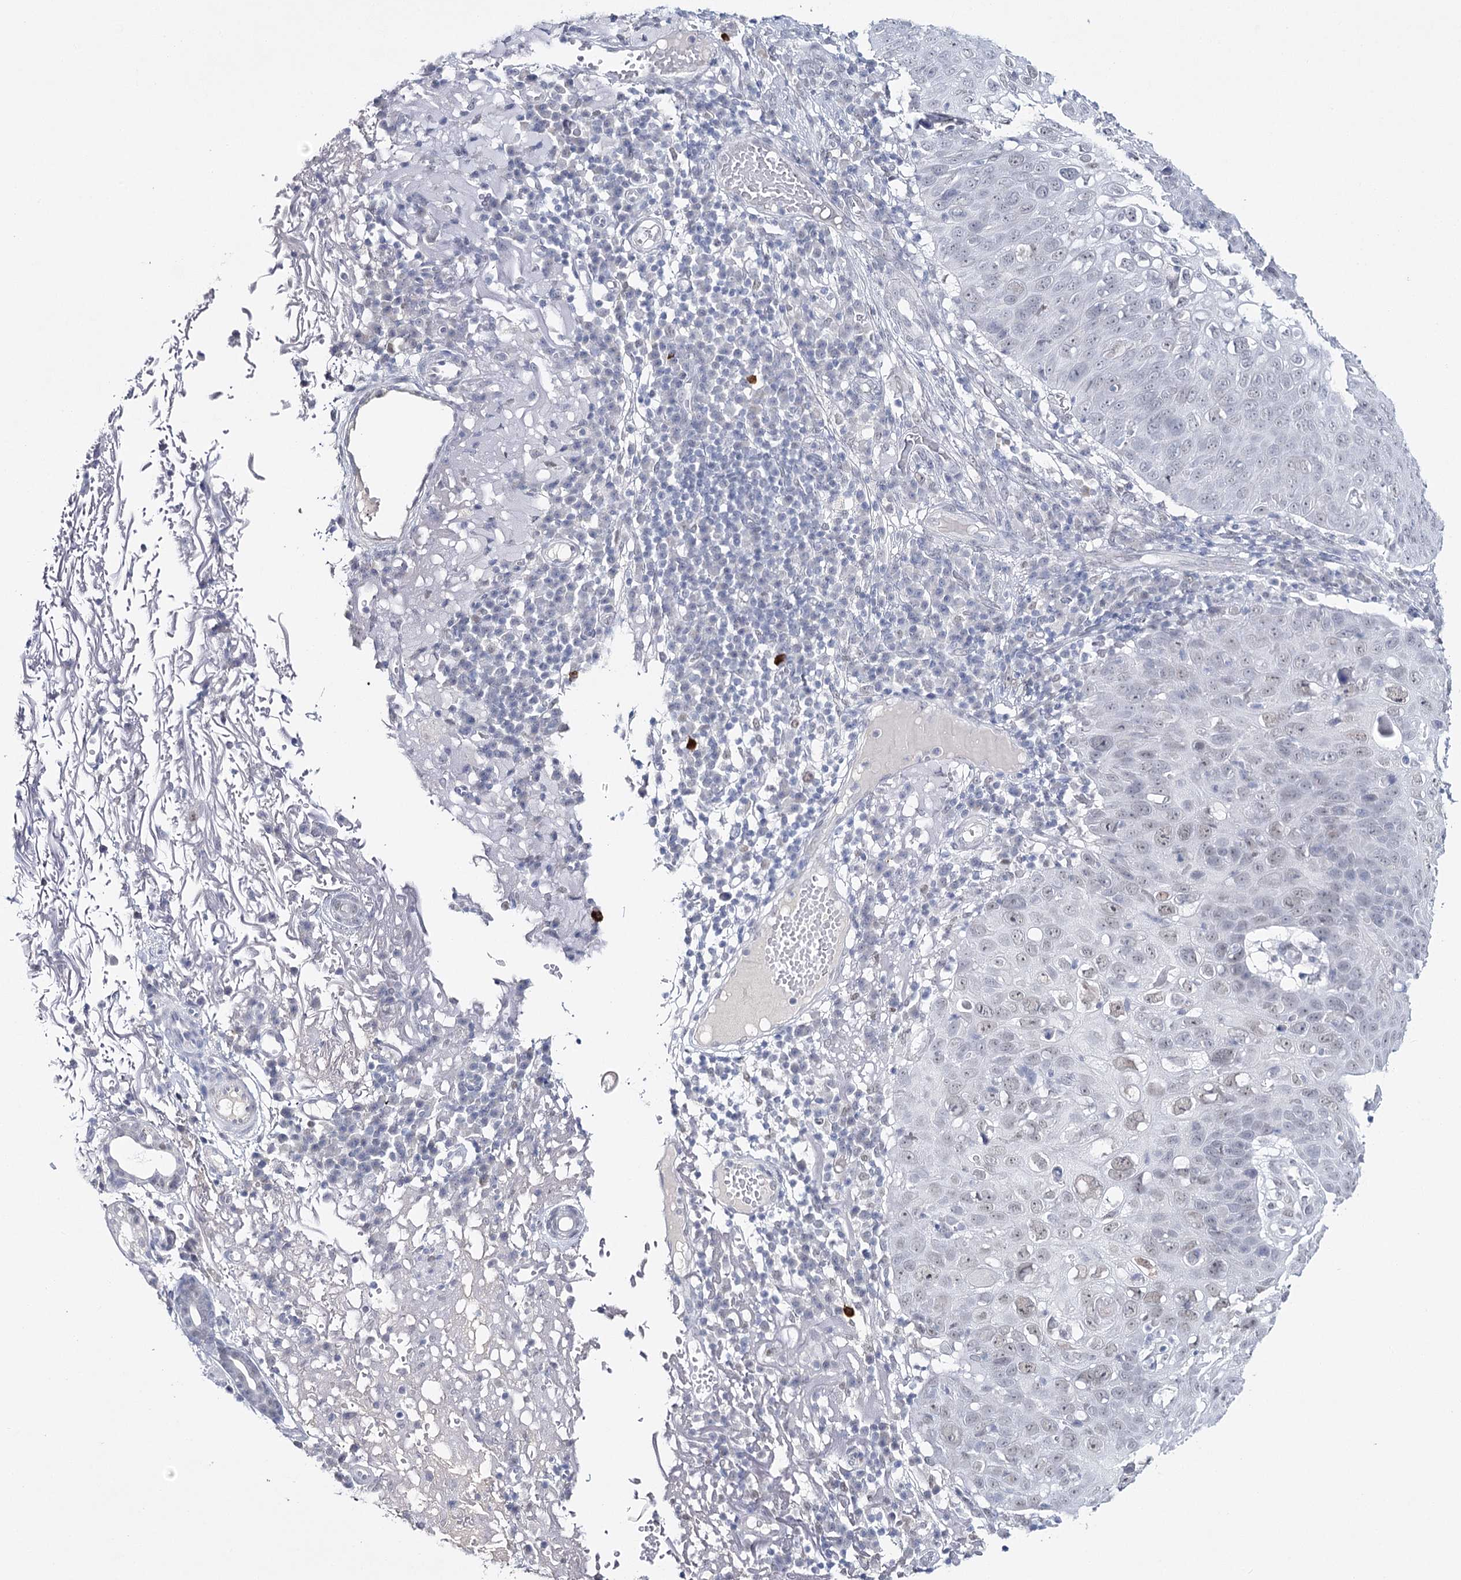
{"staining": {"intensity": "weak", "quantity": "25%-75%", "location": "nuclear"}, "tissue": "skin cancer", "cell_type": "Tumor cells", "image_type": "cancer", "snomed": [{"axis": "morphology", "description": "Squamous cell carcinoma, NOS"}, {"axis": "topography", "description": "Skin"}], "caption": "Immunohistochemistry (IHC) (DAB (3,3'-diaminobenzidine)) staining of human skin cancer (squamous cell carcinoma) shows weak nuclear protein expression in about 25%-75% of tumor cells.", "gene": "ZC3H8", "patient": {"sex": "female", "age": 90}}